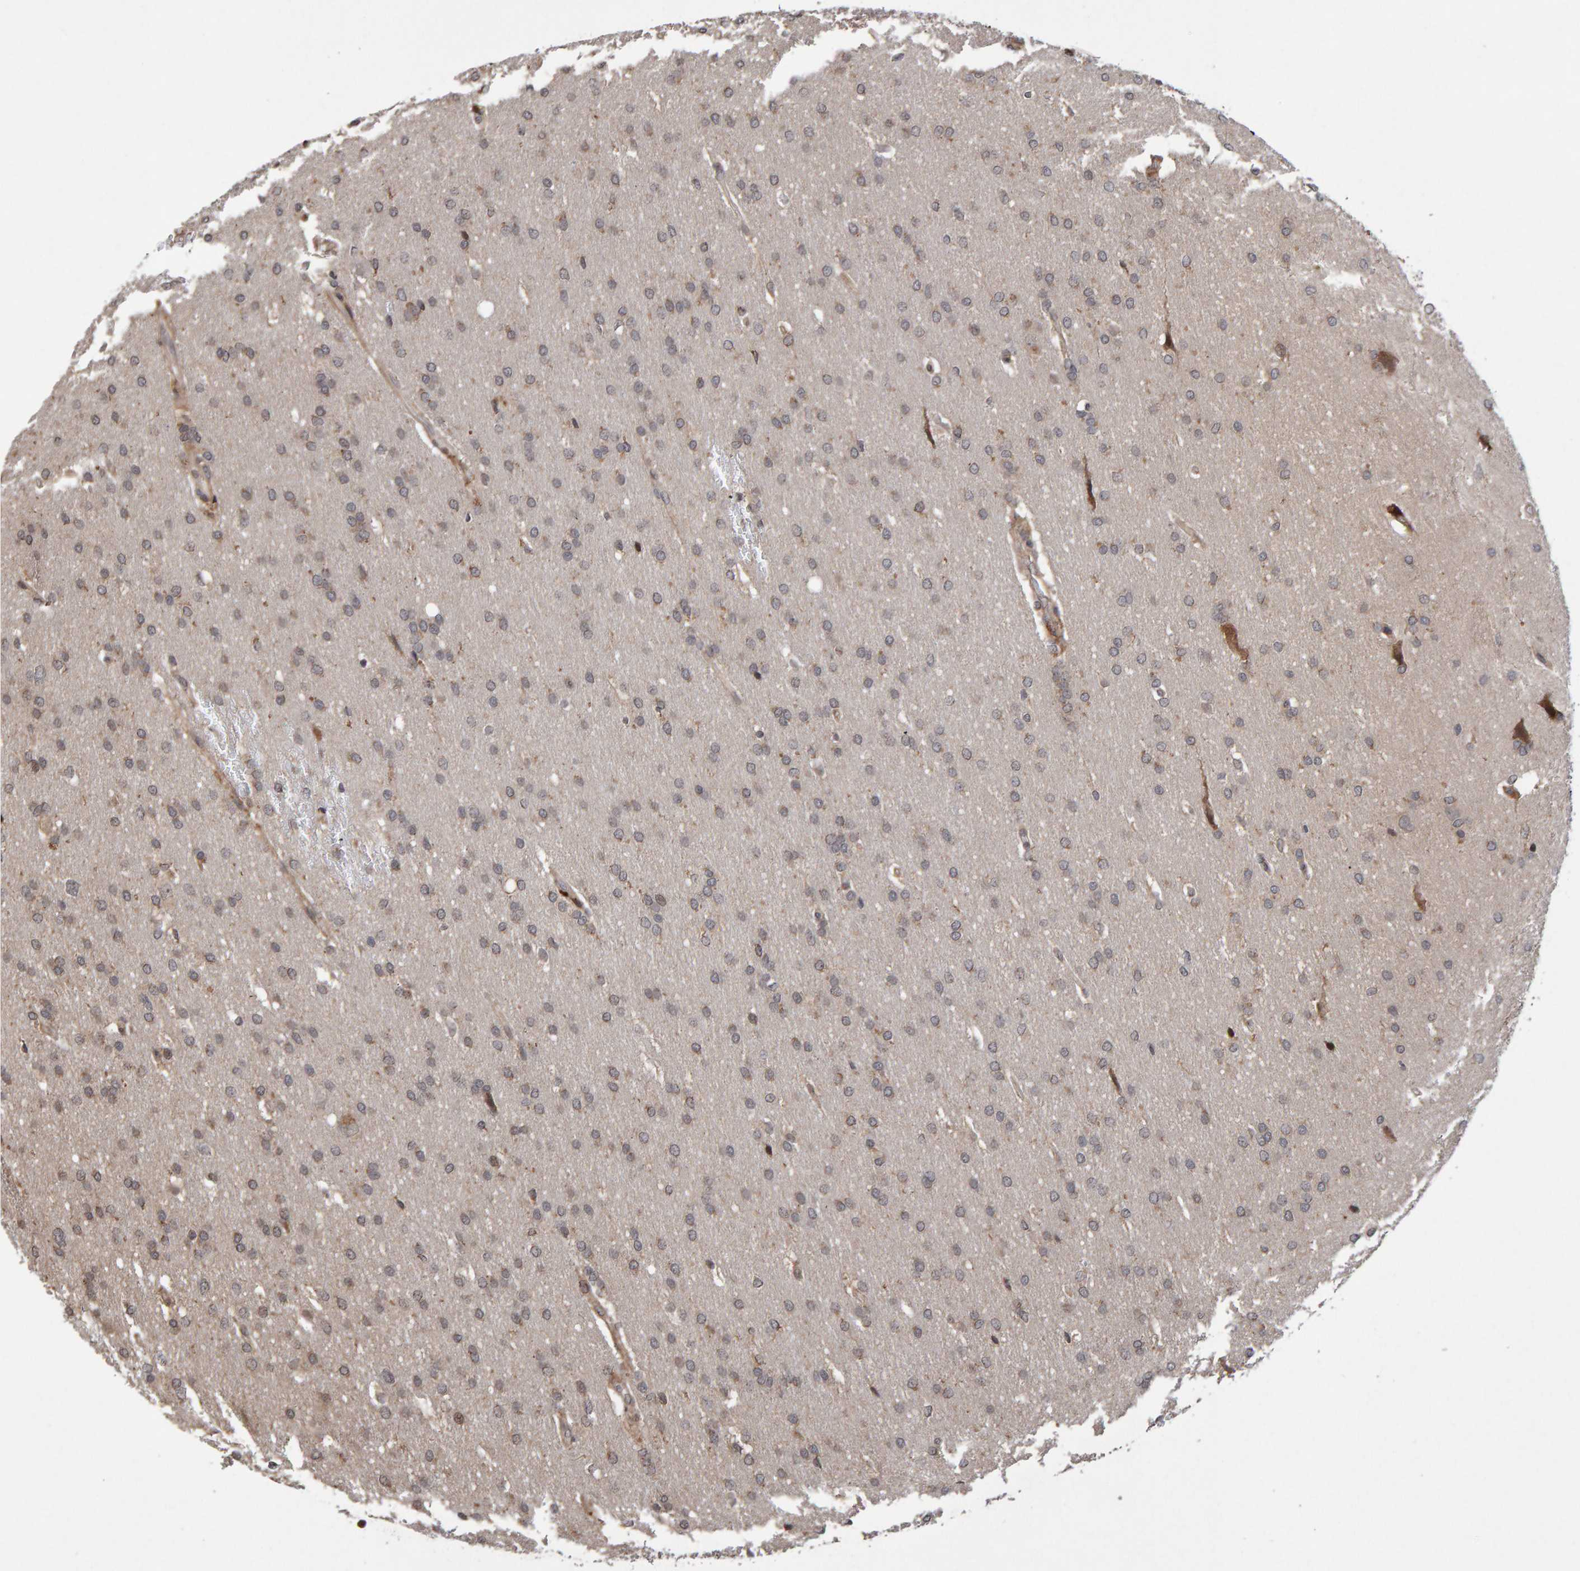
{"staining": {"intensity": "weak", "quantity": ">75%", "location": "cytoplasmic/membranous"}, "tissue": "glioma", "cell_type": "Tumor cells", "image_type": "cancer", "snomed": [{"axis": "morphology", "description": "Glioma, malignant, Low grade"}, {"axis": "topography", "description": "Brain"}], "caption": "Protein positivity by immunohistochemistry (IHC) shows weak cytoplasmic/membranous expression in approximately >75% of tumor cells in glioma. (DAB (3,3'-diaminobenzidine) IHC with brightfield microscopy, high magnification).", "gene": "PECR", "patient": {"sex": "female", "age": 37}}